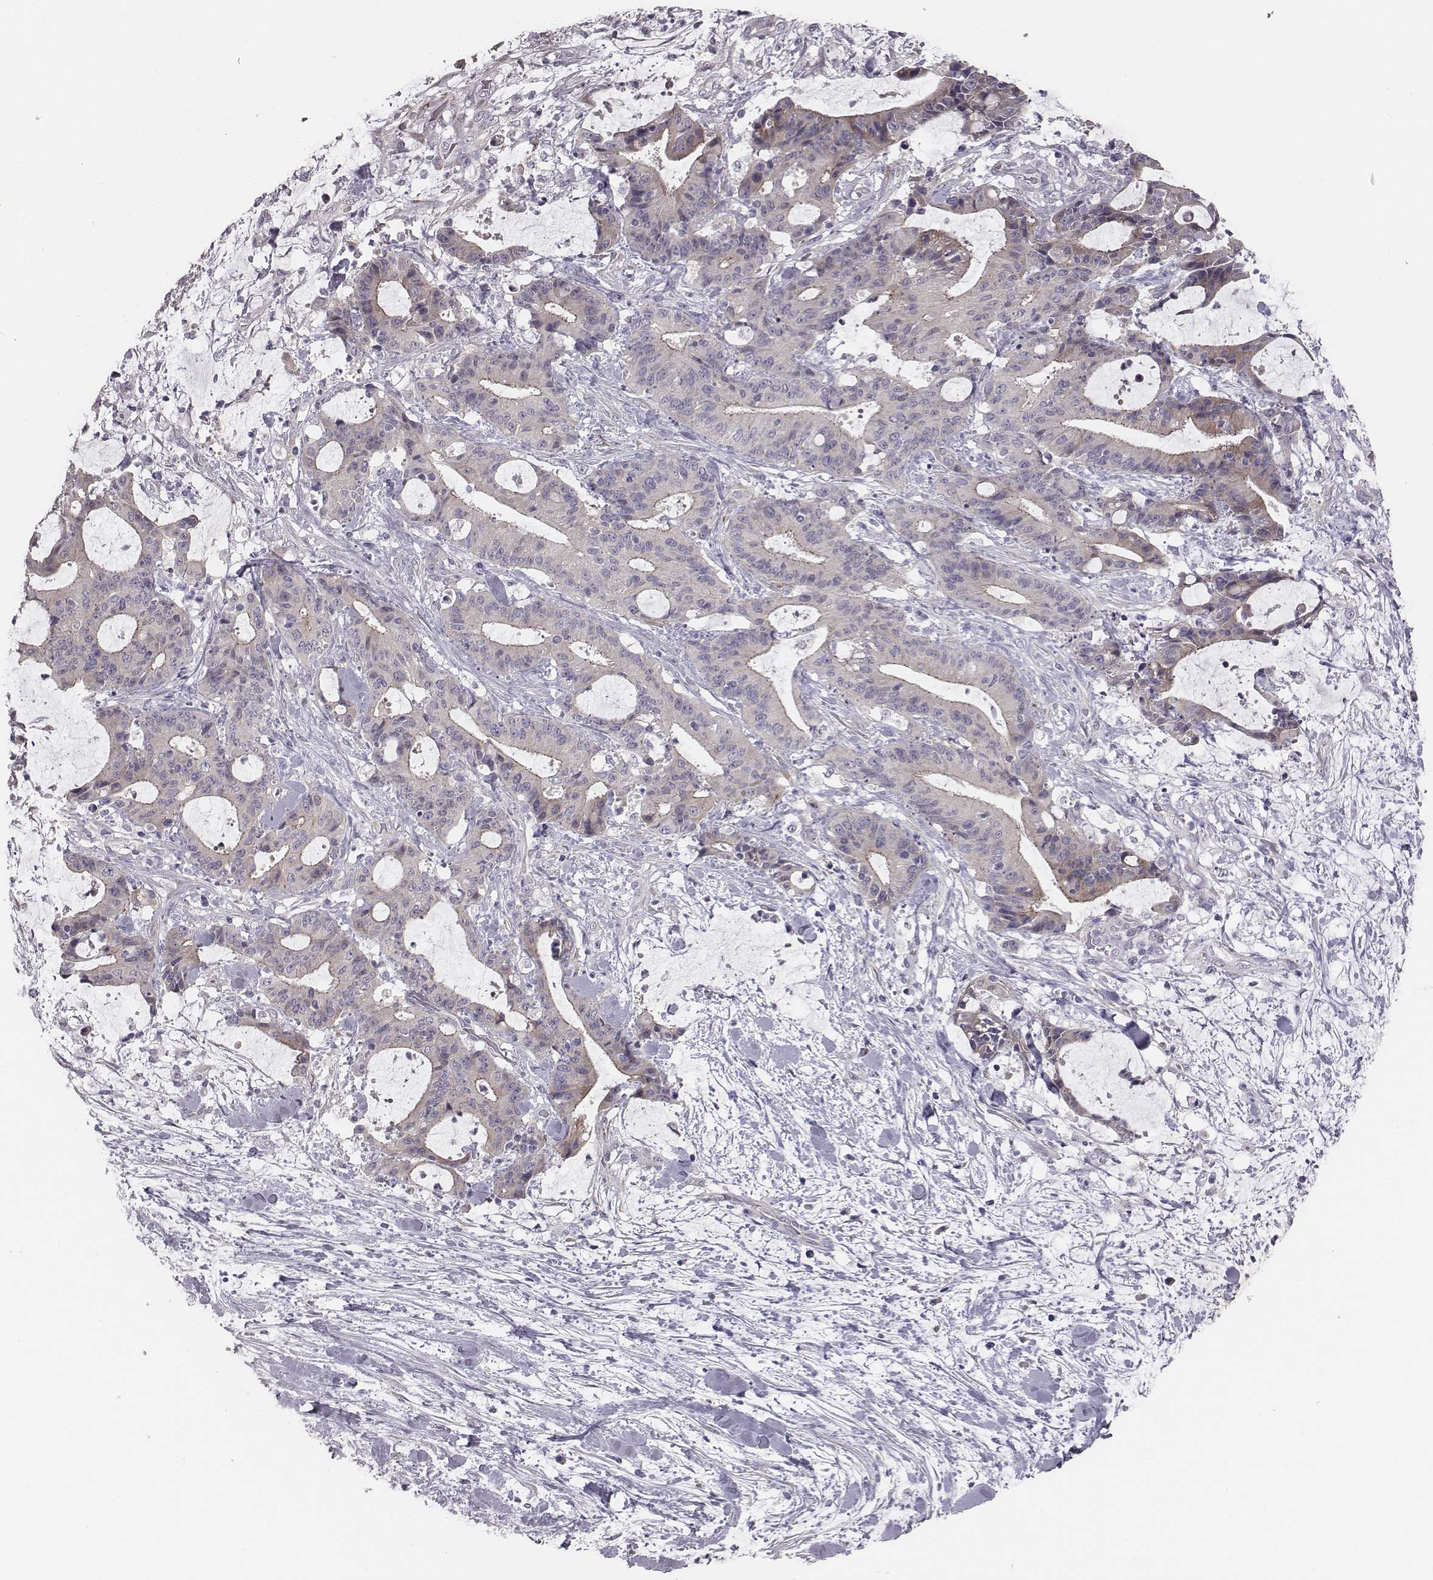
{"staining": {"intensity": "moderate", "quantity": "<25%", "location": "cytoplasmic/membranous"}, "tissue": "liver cancer", "cell_type": "Tumor cells", "image_type": "cancer", "snomed": [{"axis": "morphology", "description": "Cholangiocarcinoma"}, {"axis": "topography", "description": "Liver"}], "caption": "Liver cancer (cholangiocarcinoma) was stained to show a protein in brown. There is low levels of moderate cytoplasmic/membranous staining in about <25% of tumor cells.", "gene": "PRKCZ", "patient": {"sex": "female", "age": 73}}